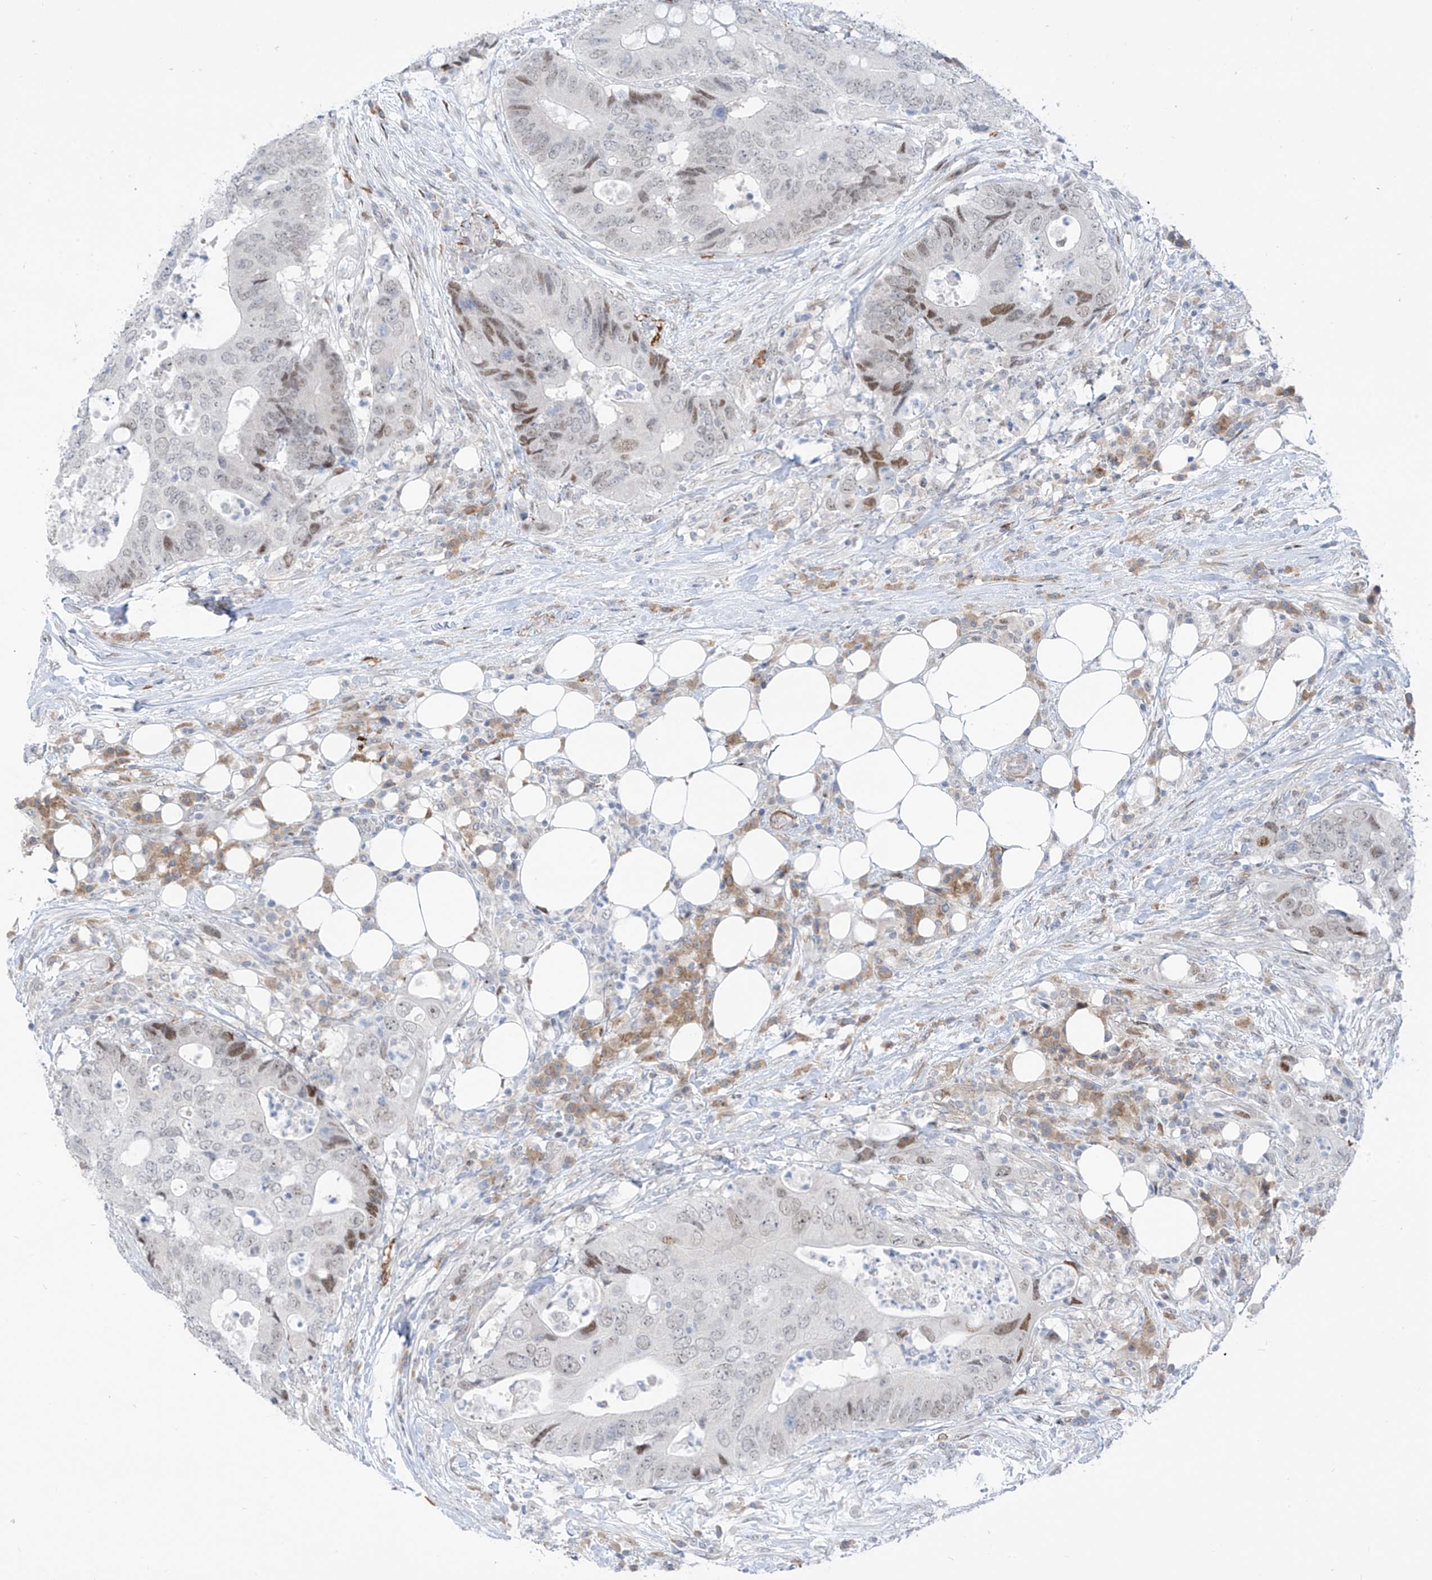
{"staining": {"intensity": "moderate", "quantity": "<25%", "location": "nuclear"}, "tissue": "colorectal cancer", "cell_type": "Tumor cells", "image_type": "cancer", "snomed": [{"axis": "morphology", "description": "Adenocarcinoma, NOS"}, {"axis": "topography", "description": "Colon"}], "caption": "This image displays adenocarcinoma (colorectal) stained with immunohistochemistry to label a protein in brown. The nuclear of tumor cells show moderate positivity for the protein. Nuclei are counter-stained blue.", "gene": "LIN9", "patient": {"sex": "male", "age": 71}}